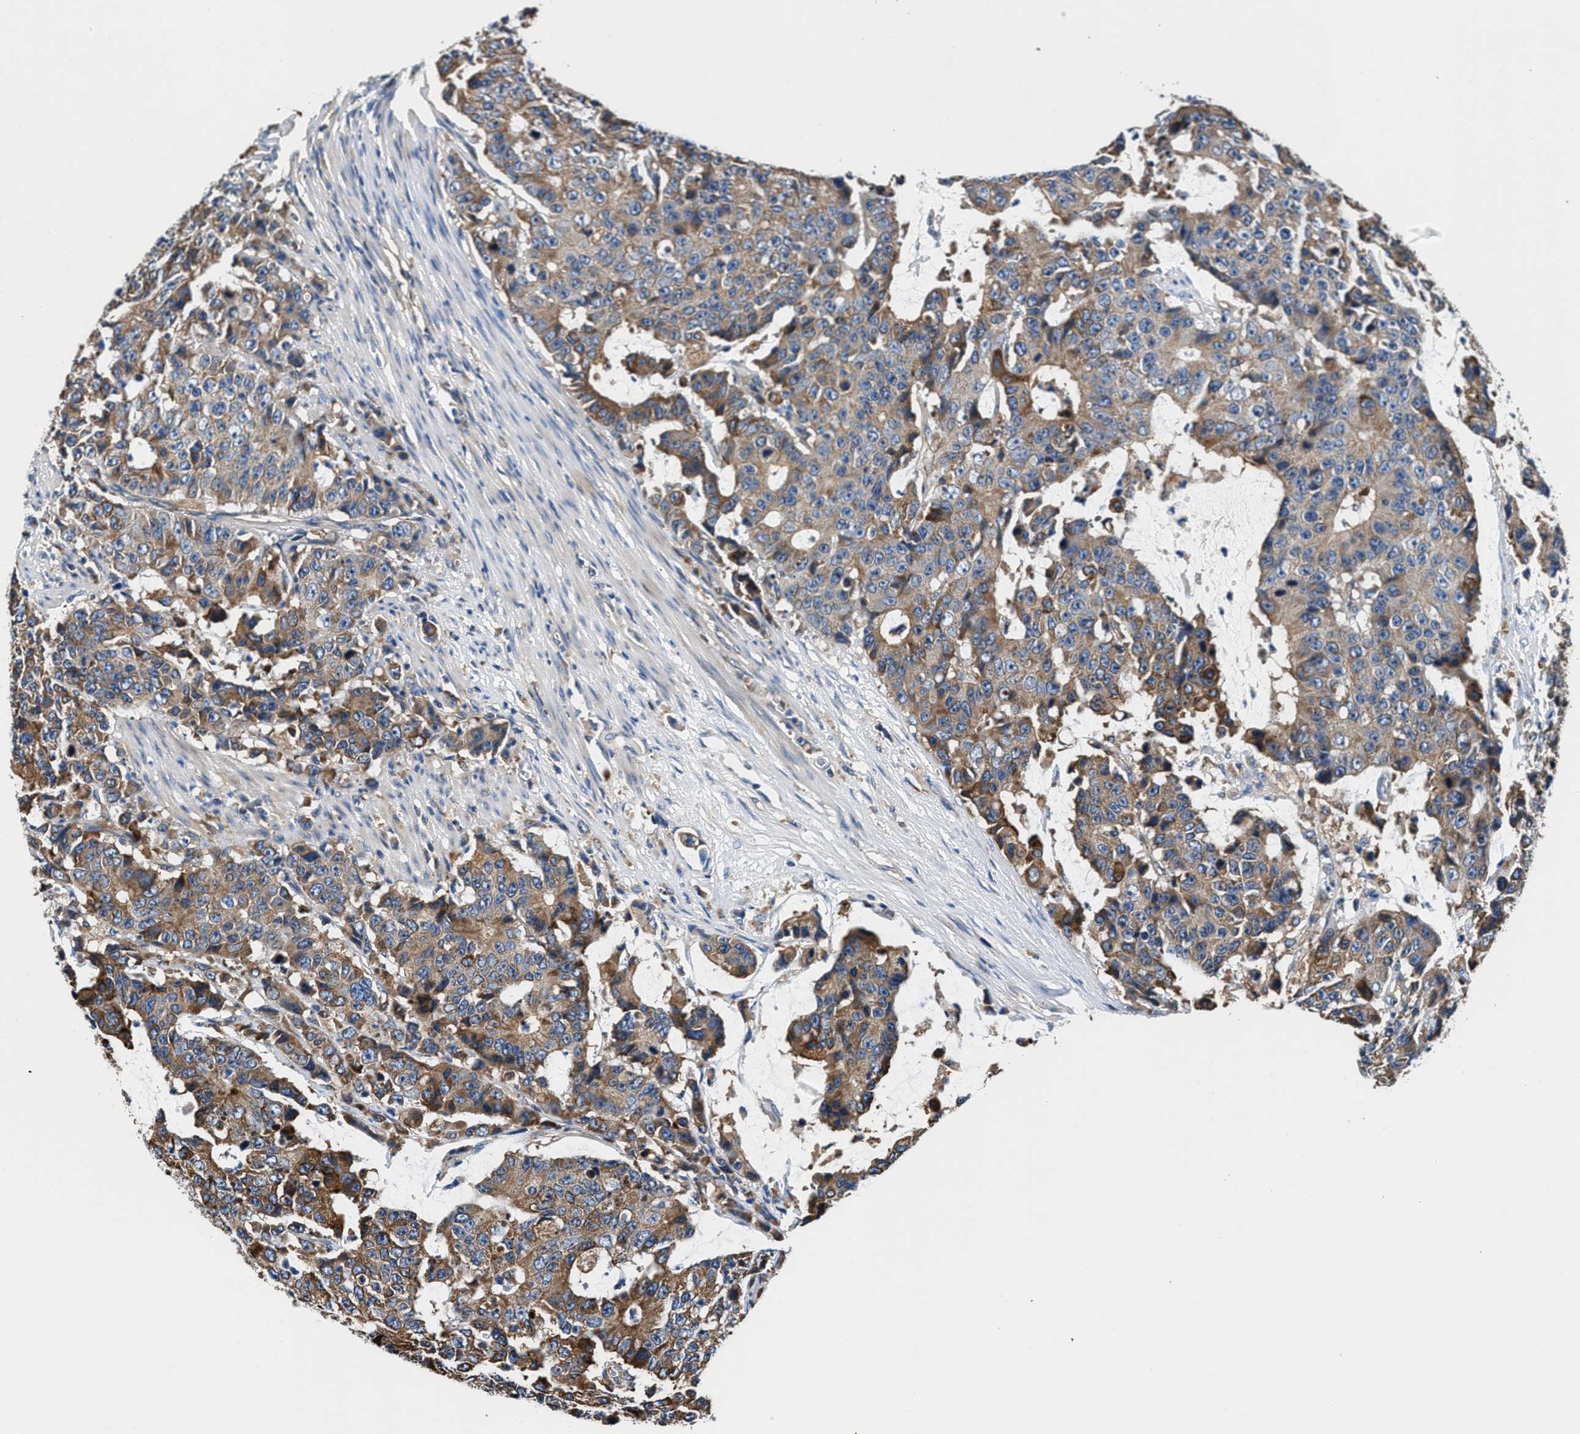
{"staining": {"intensity": "moderate", "quantity": ">75%", "location": "cytoplasmic/membranous"}, "tissue": "colorectal cancer", "cell_type": "Tumor cells", "image_type": "cancer", "snomed": [{"axis": "morphology", "description": "Adenocarcinoma, NOS"}, {"axis": "topography", "description": "Colon"}], "caption": "Human colorectal adenocarcinoma stained with a brown dye demonstrates moderate cytoplasmic/membranous positive staining in about >75% of tumor cells.", "gene": "PPP1R9B", "patient": {"sex": "female", "age": 86}}